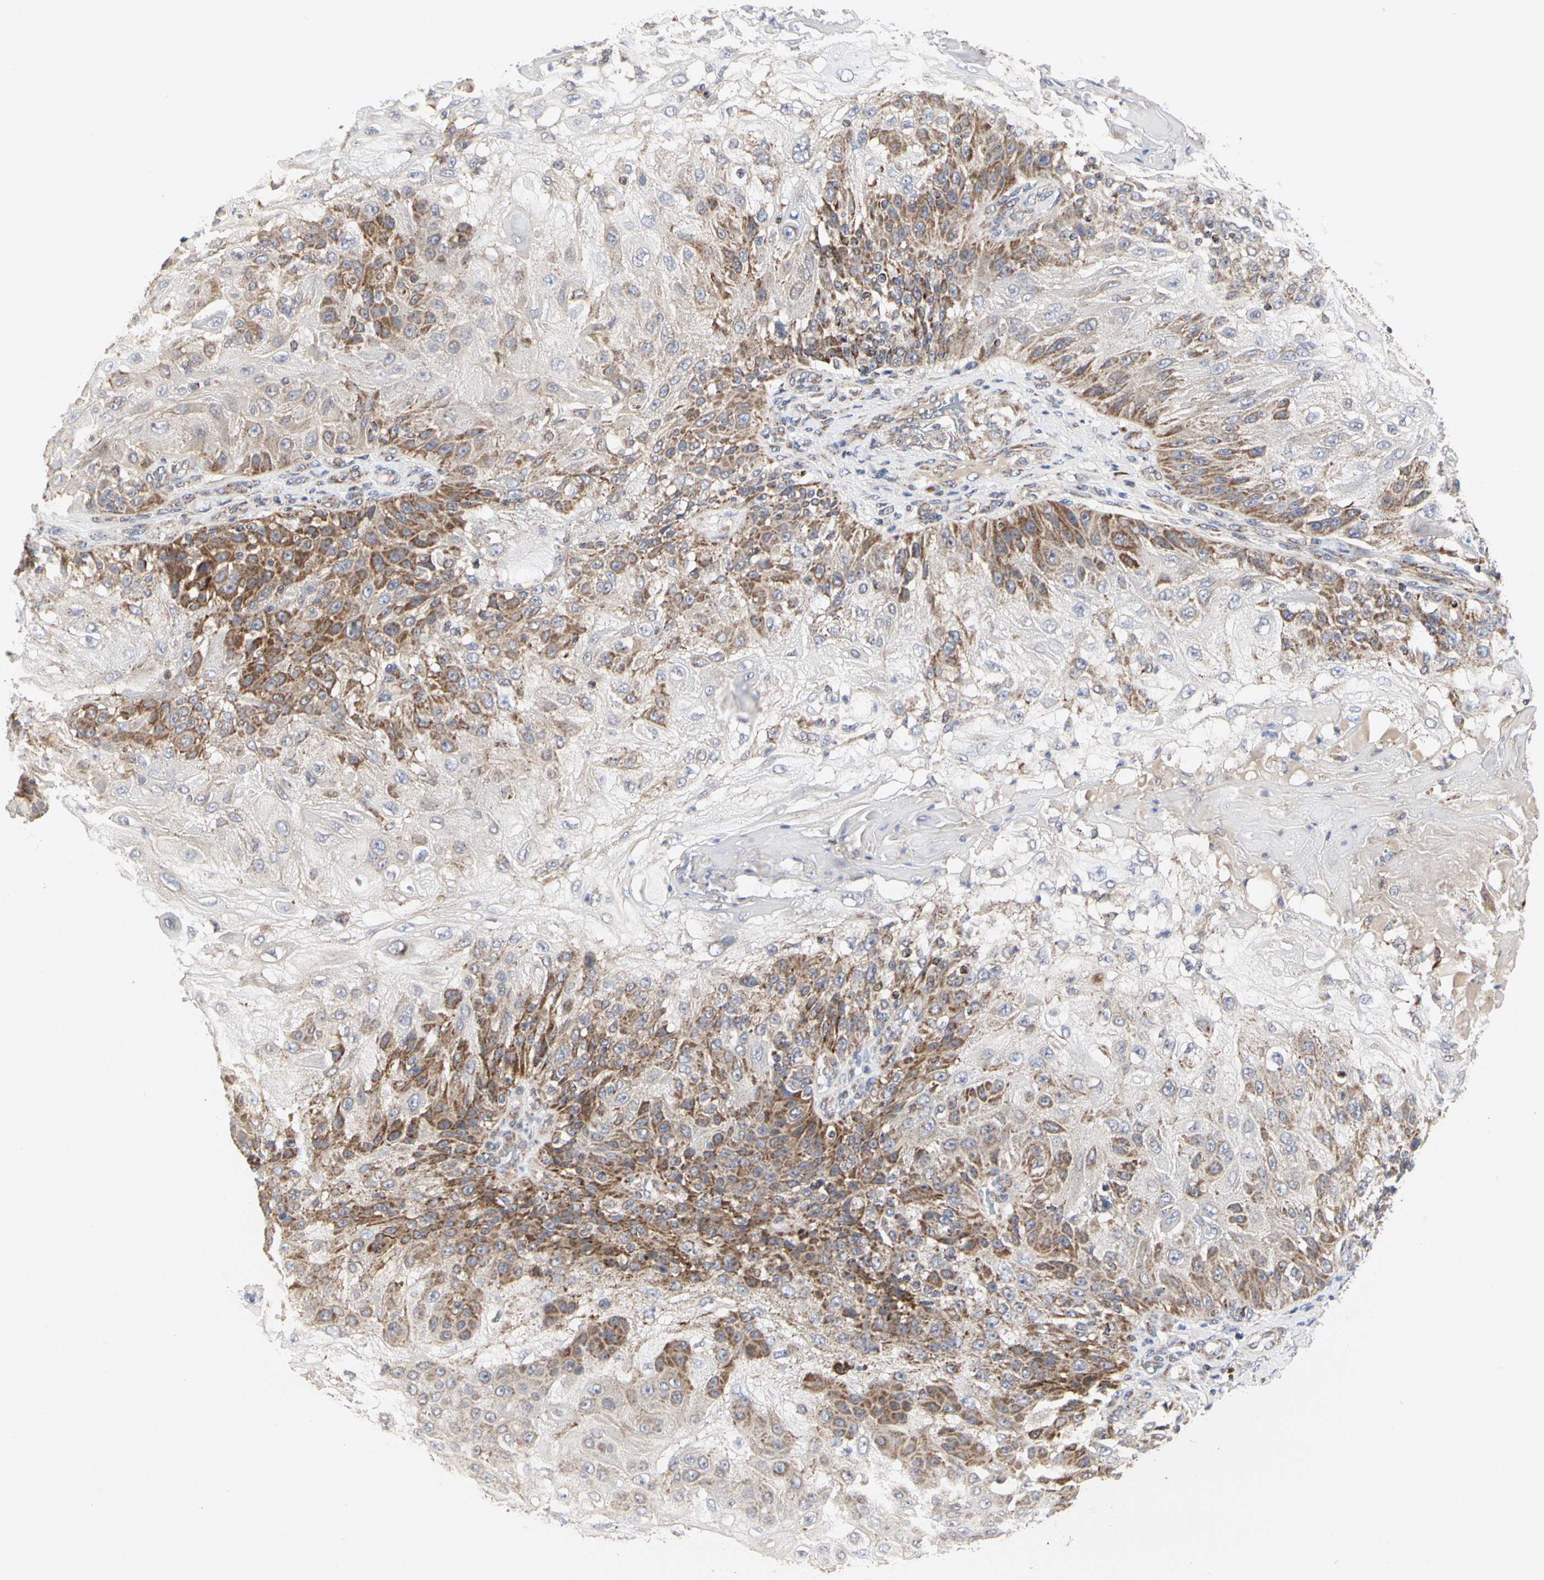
{"staining": {"intensity": "moderate", "quantity": "25%-75%", "location": "cytoplasmic/membranous"}, "tissue": "skin cancer", "cell_type": "Tumor cells", "image_type": "cancer", "snomed": [{"axis": "morphology", "description": "Normal tissue, NOS"}, {"axis": "morphology", "description": "Squamous cell carcinoma, NOS"}, {"axis": "topography", "description": "Skin"}], "caption": "A brown stain labels moderate cytoplasmic/membranous expression of a protein in skin cancer tumor cells. (brown staining indicates protein expression, while blue staining denotes nuclei).", "gene": "TSKU", "patient": {"sex": "female", "age": 83}}